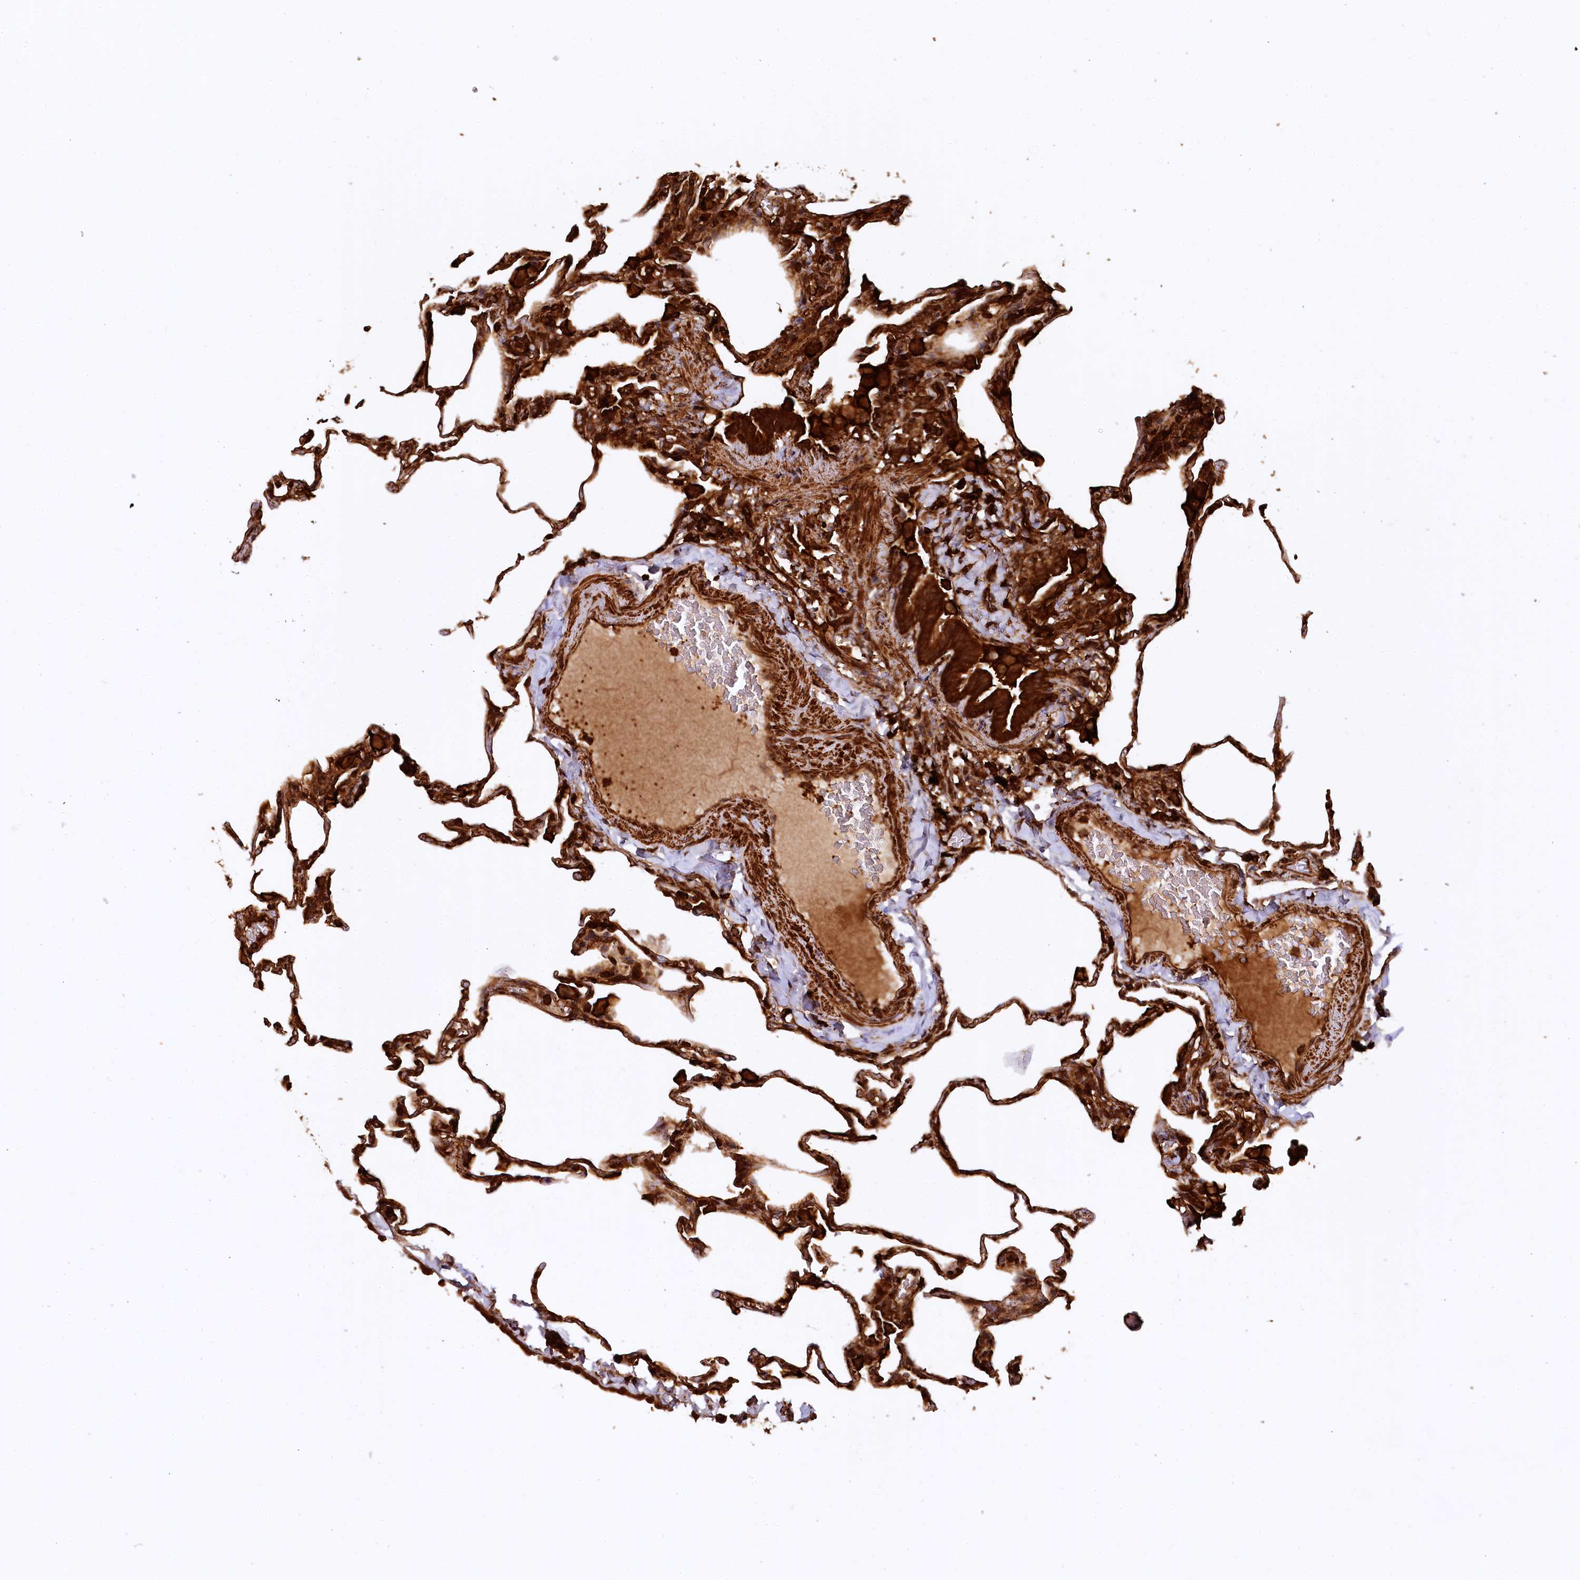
{"staining": {"intensity": "moderate", "quantity": ">75%", "location": "cytoplasmic/membranous"}, "tissue": "lung", "cell_type": "Alveolar cells", "image_type": "normal", "snomed": [{"axis": "morphology", "description": "Normal tissue, NOS"}, {"axis": "topography", "description": "Lung"}], "caption": "Immunohistochemical staining of benign human lung exhibits medium levels of moderate cytoplasmic/membranous expression in about >75% of alveolar cells.", "gene": "STUB1", "patient": {"sex": "male", "age": 20}}